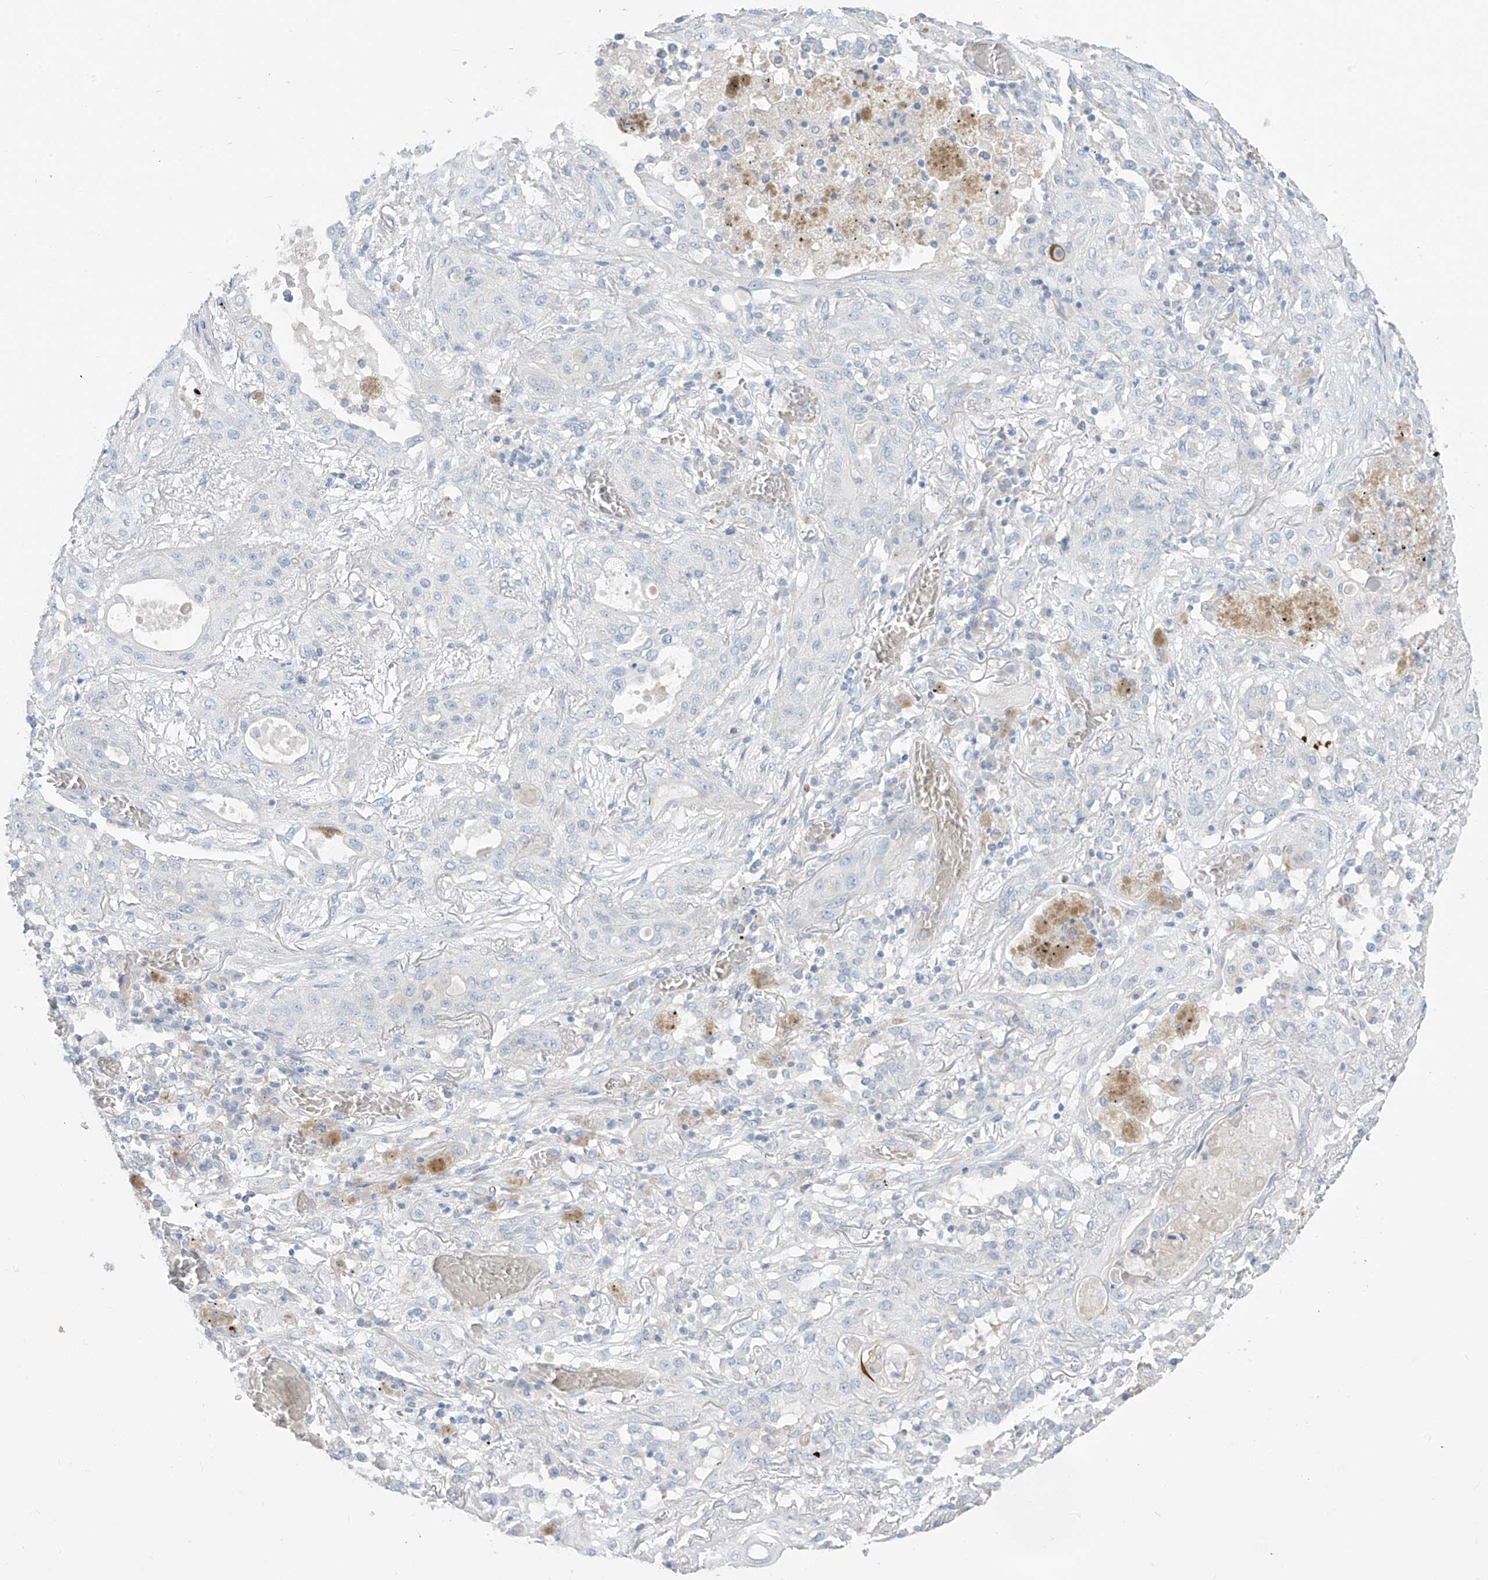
{"staining": {"intensity": "negative", "quantity": "none", "location": "none"}, "tissue": "lung cancer", "cell_type": "Tumor cells", "image_type": "cancer", "snomed": [{"axis": "morphology", "description": "Squamous cell carcinoma, NOS"}, {"axis": "topography", "description": "Lung"}], "caption": "IHC histopathology image of neoplastic tissue: human lung cancer (squamous cell carcinoma) stained with DAB (3,3'-diaminobenzidine) shows no significant protein positivity in tumor cells.", "gene": "ASPRV1", "patient": {"sex": "female", "age": 47}}